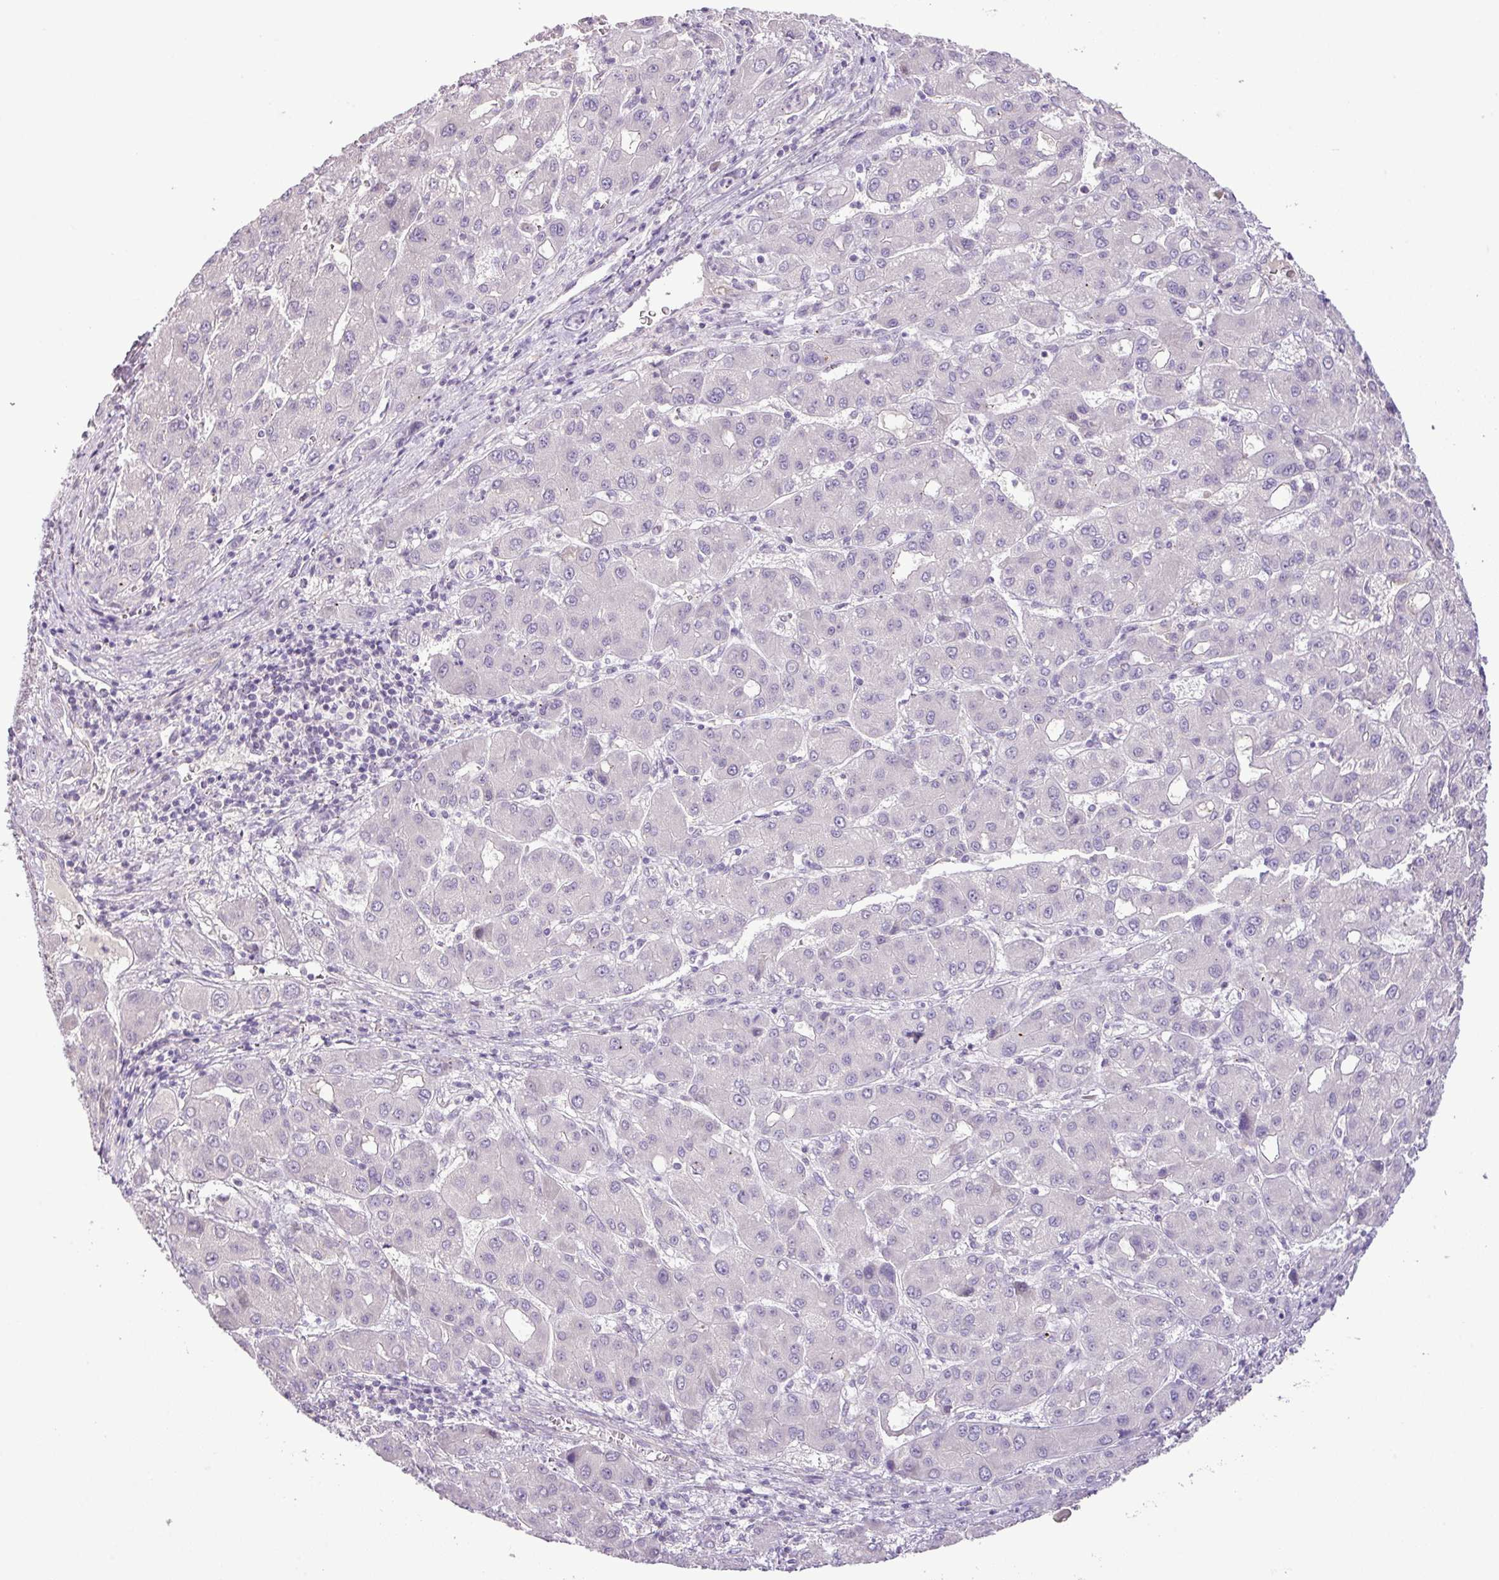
{"staining": {"intensity": "negative", "quantity": "none", "location": "none"}, "tissue": "liver cancer", "cell_type": "Tumor cells", "image_type": "cancer", "snomed": [{"axis": "morphology", "description": "Carcinoma, Hepatocellular, NOS"}, {"axis": "topography", "description": "Liver"}], "caption": "This is an IHC histopathology image of liver cancer (hepatocellular carcinoma). There is no expression in tumor cells.", "gene": "DNAJB13", "patient": {"sex": "male", "age": 55}}